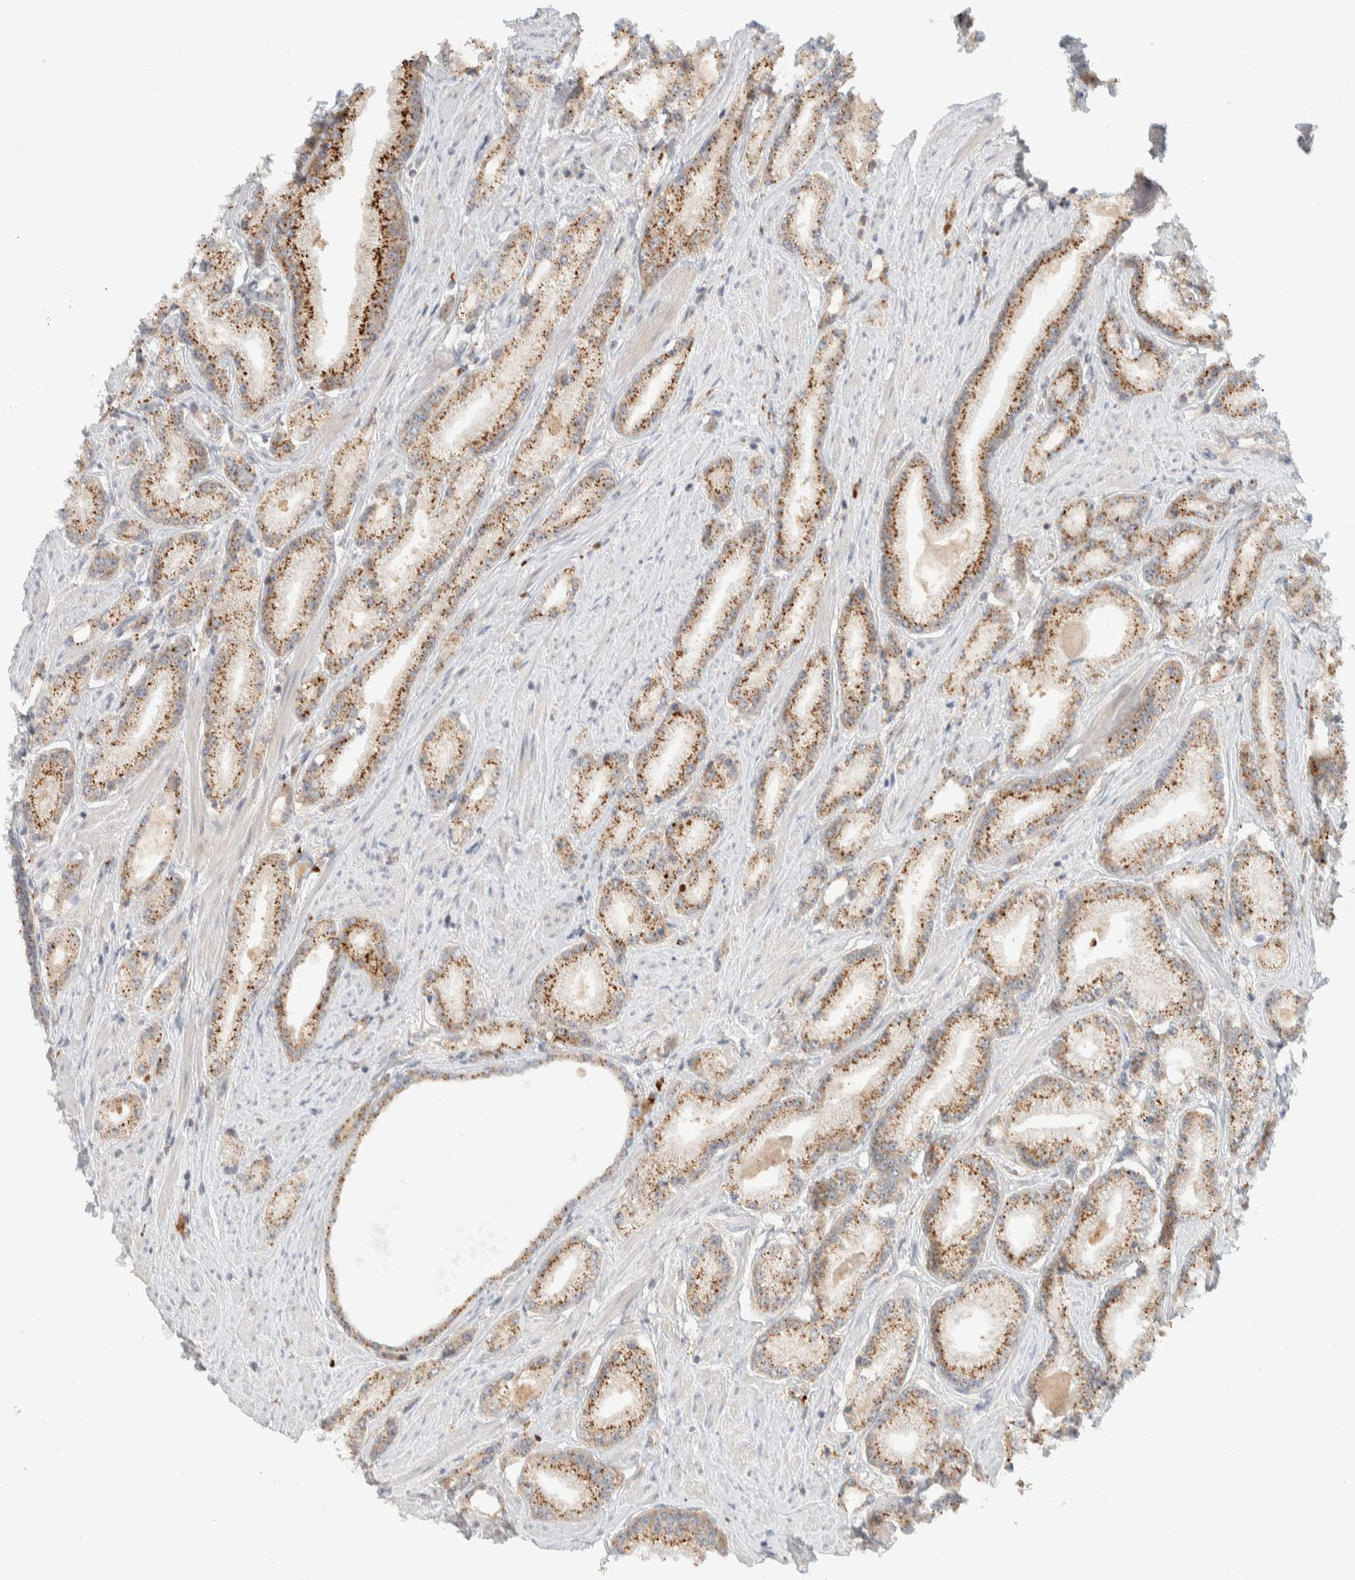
{"staining": {"intensity": "moderate", "quantity": ">75%", "location": "cytoplasmic/membranous"}, "tissue": "prostate cancer", "cell_type": "Tumor cells", "image_type": "cancer", "snomed": [{"axis": "morphology", "description": "Adenocarcinoma, Low grade"}, {"axis": "topography", "description": "Prostate"}], "caption": "A brown stain labels moderate cytoplasmic/membranous positivity of a protein in human prostate cancer tumor cells. (Stains: DAB (3,3'-diaminobenzidine) in brown, nuclei in blue, Microscopy: brightfield microscopy at high magnification).", "gene": "GCLM", "patient": {"sex": "male", "age": 62}}